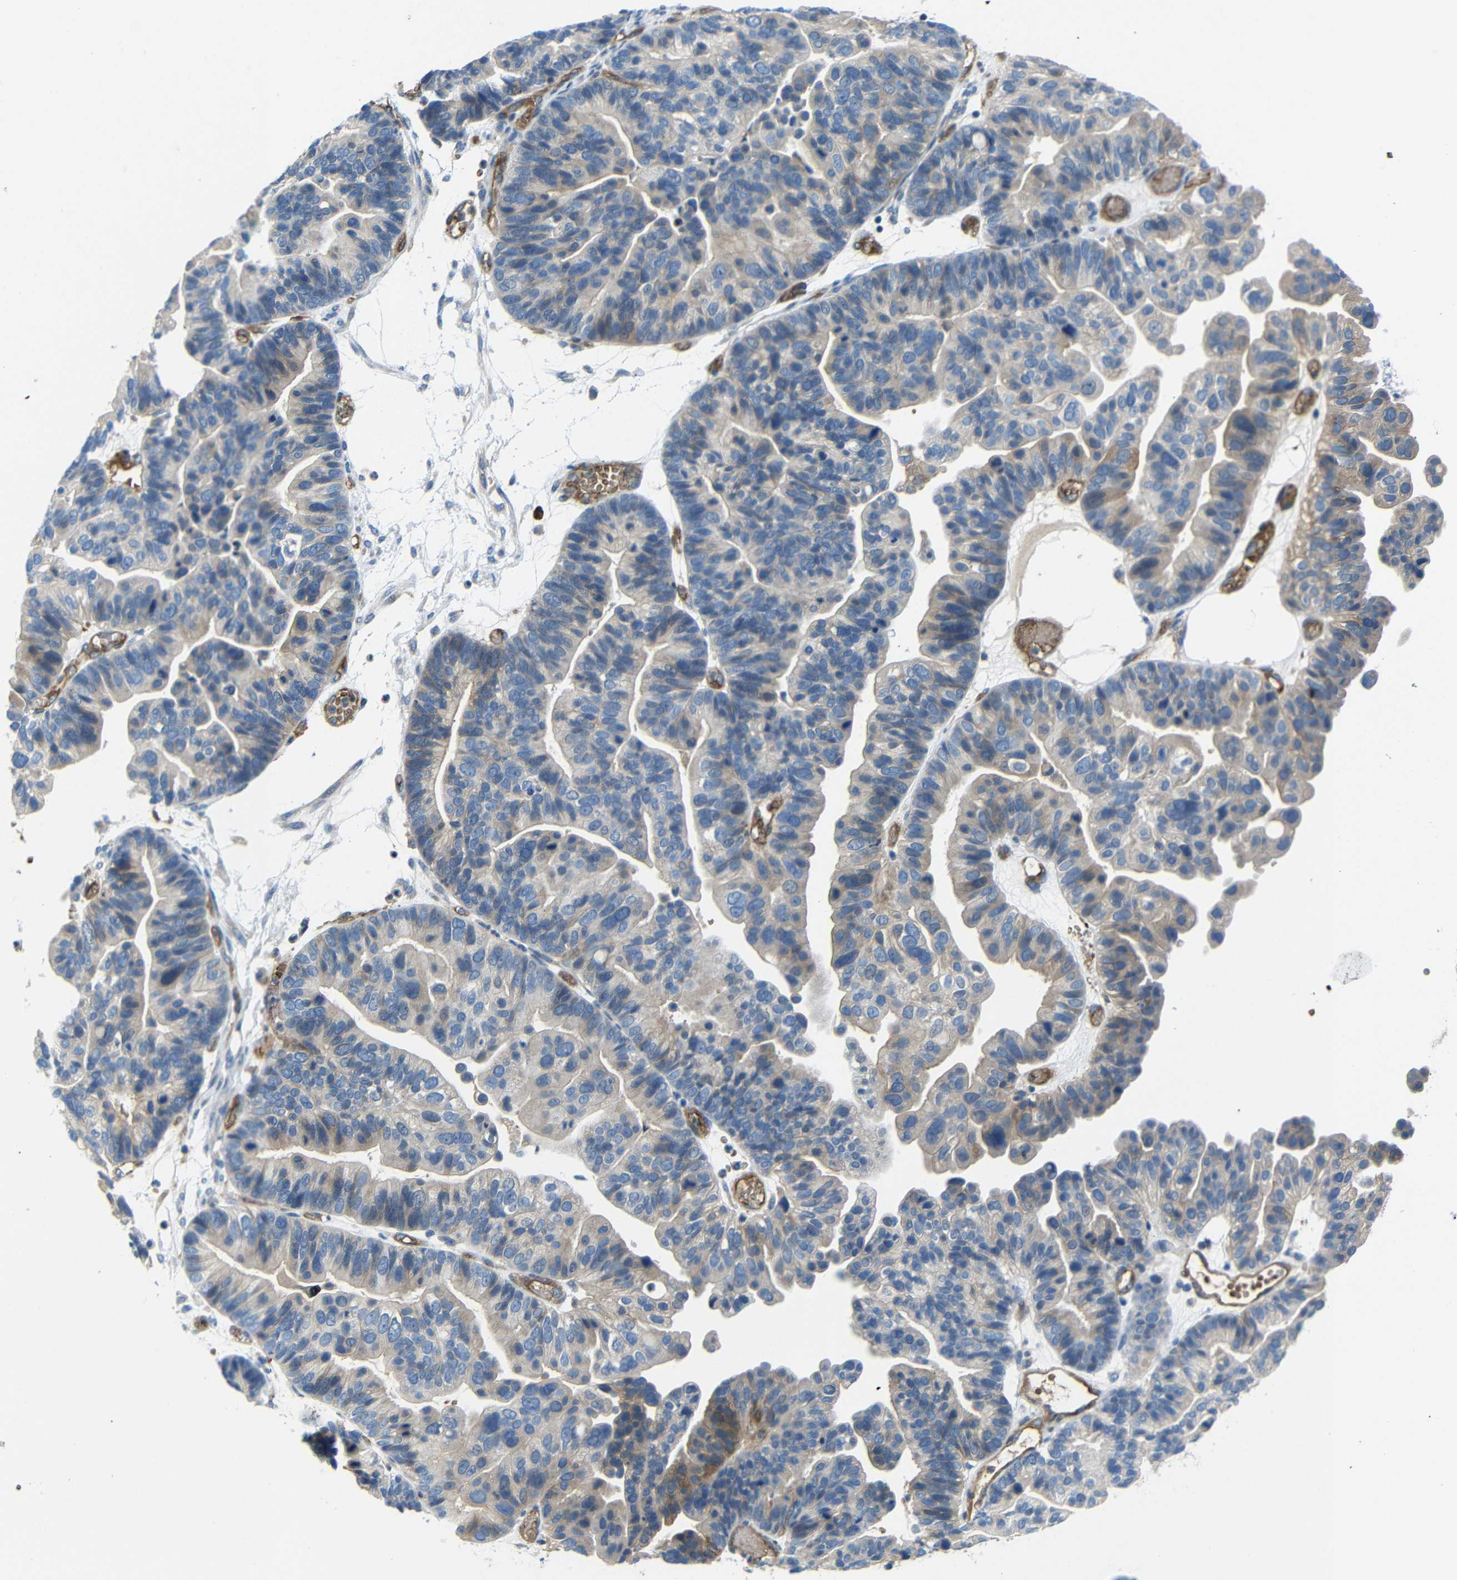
{"staining": {"intensity": "weak", "quantity": "25%-75%", "location": "cytoplasmic/membranous"}, "tissue": "ovarian cancer", "cell_type": "Tumor cells", "image_type": "cancer", "snomed": [{"axis": "morphology", "description": "Cystadenocarcinoma, serous, NOS"}, {"axis": "topography", "description": "Ovary"}], "caption": "About 25%-75% of tumor cells in serous cystadenocarcinoma (ovarian) demonstrate weak cytoplasmic/membranous protein positivity as visualized by brown immunohistochemical staining.", "gene": "MYO1B", "patient": {"sex": "female", "age": 56}}